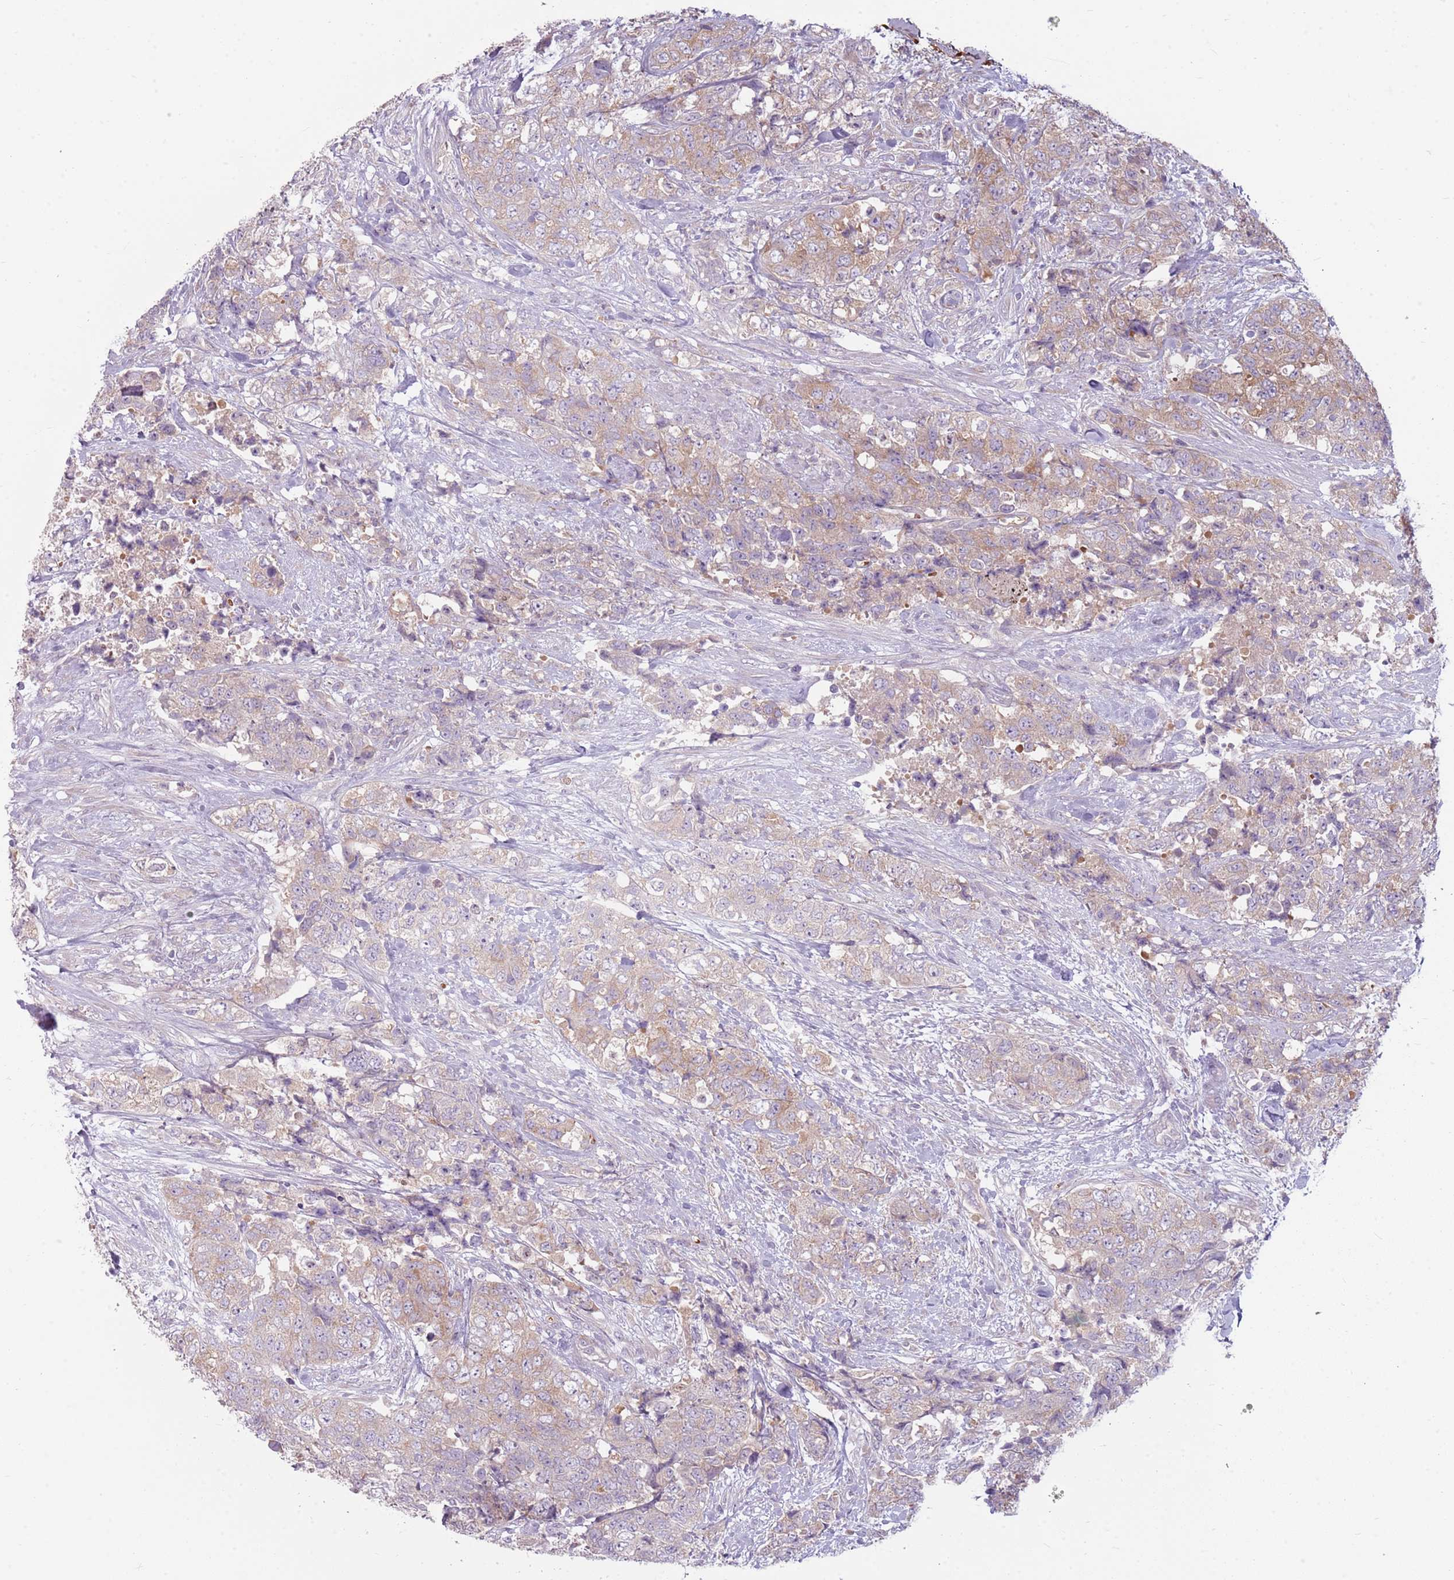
{"staining": {"intensity": "weak", "quantity": "25%-75%", "location": "cytoplasmic/membranous"}, "tissue": "urothelial cancer", "cell_type": "Tumor cells", "image_type": "cancer", "snomed": [{"axis": "morphology", "description": "Urothelial carcinoma, High grade"}, {"axis": "topography", "description": "Urinary bladder"}], "caption": "Human high-grade urothelial carcinoma stained with a brown dye exhibits weak cytoplasmic/membranous positive positivity in approximately 25%-75% of tumor cells.", "gene": "HSPA14", "patient": {"sex": "female", "age": 78}}